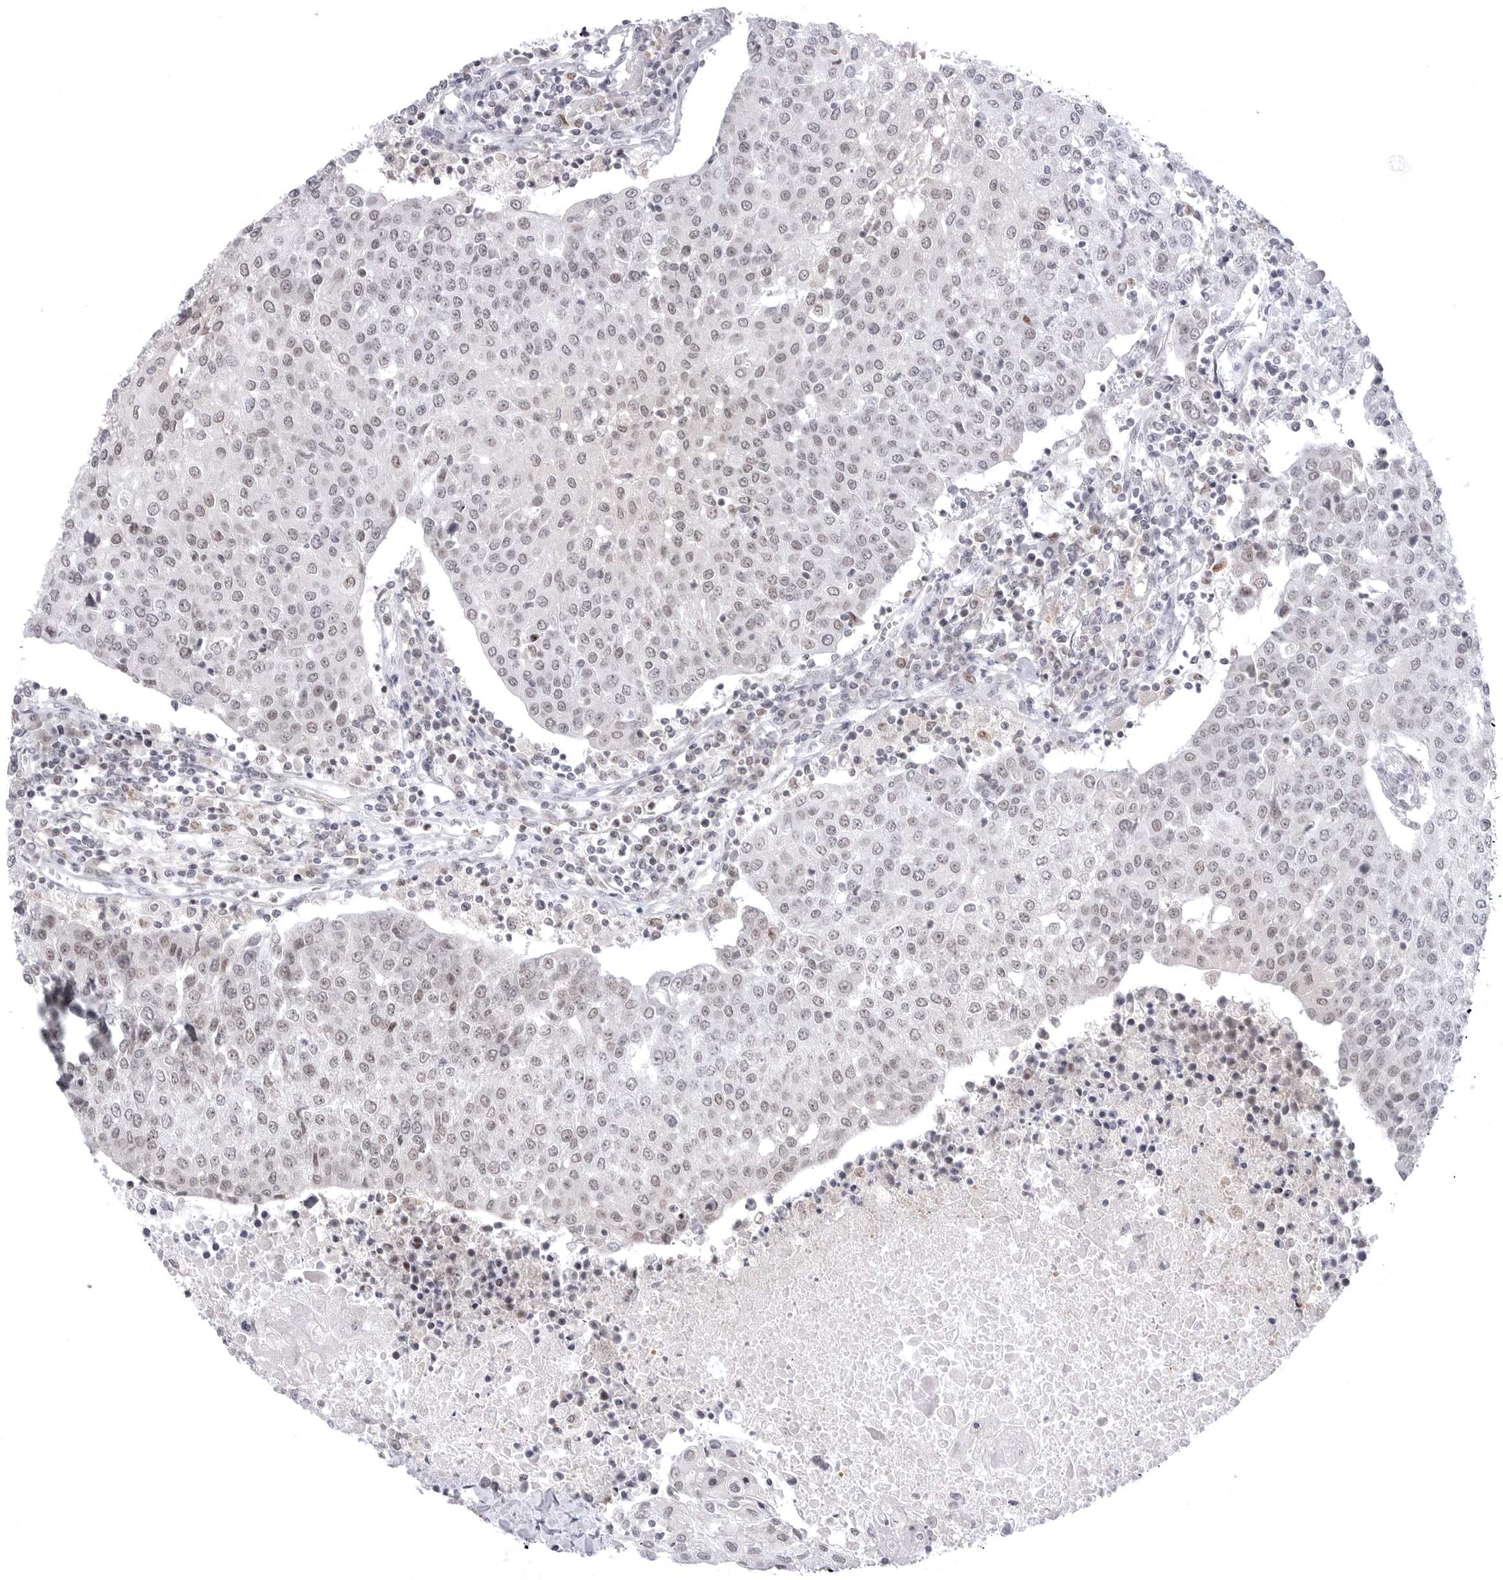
{"staining": {"intensity": "negative", "quantity": "none", "location": "none"}, "tissue": "urothelial cancer", "cell_type": "Tumor cells", "image_type": "cancer", "snomed": [{"axis": "morphology", "description": "Urothelial carcinoma, High grade"}, {"axis": "topography", "description": "Urinary bladder"}], "caption": "The histopathology image demonstrates no significant positivity in tumor cells of urothelial carcinoma (high-grade).", "gene": "PTK2B", "patient": {"sex": "female", "age": 85}}